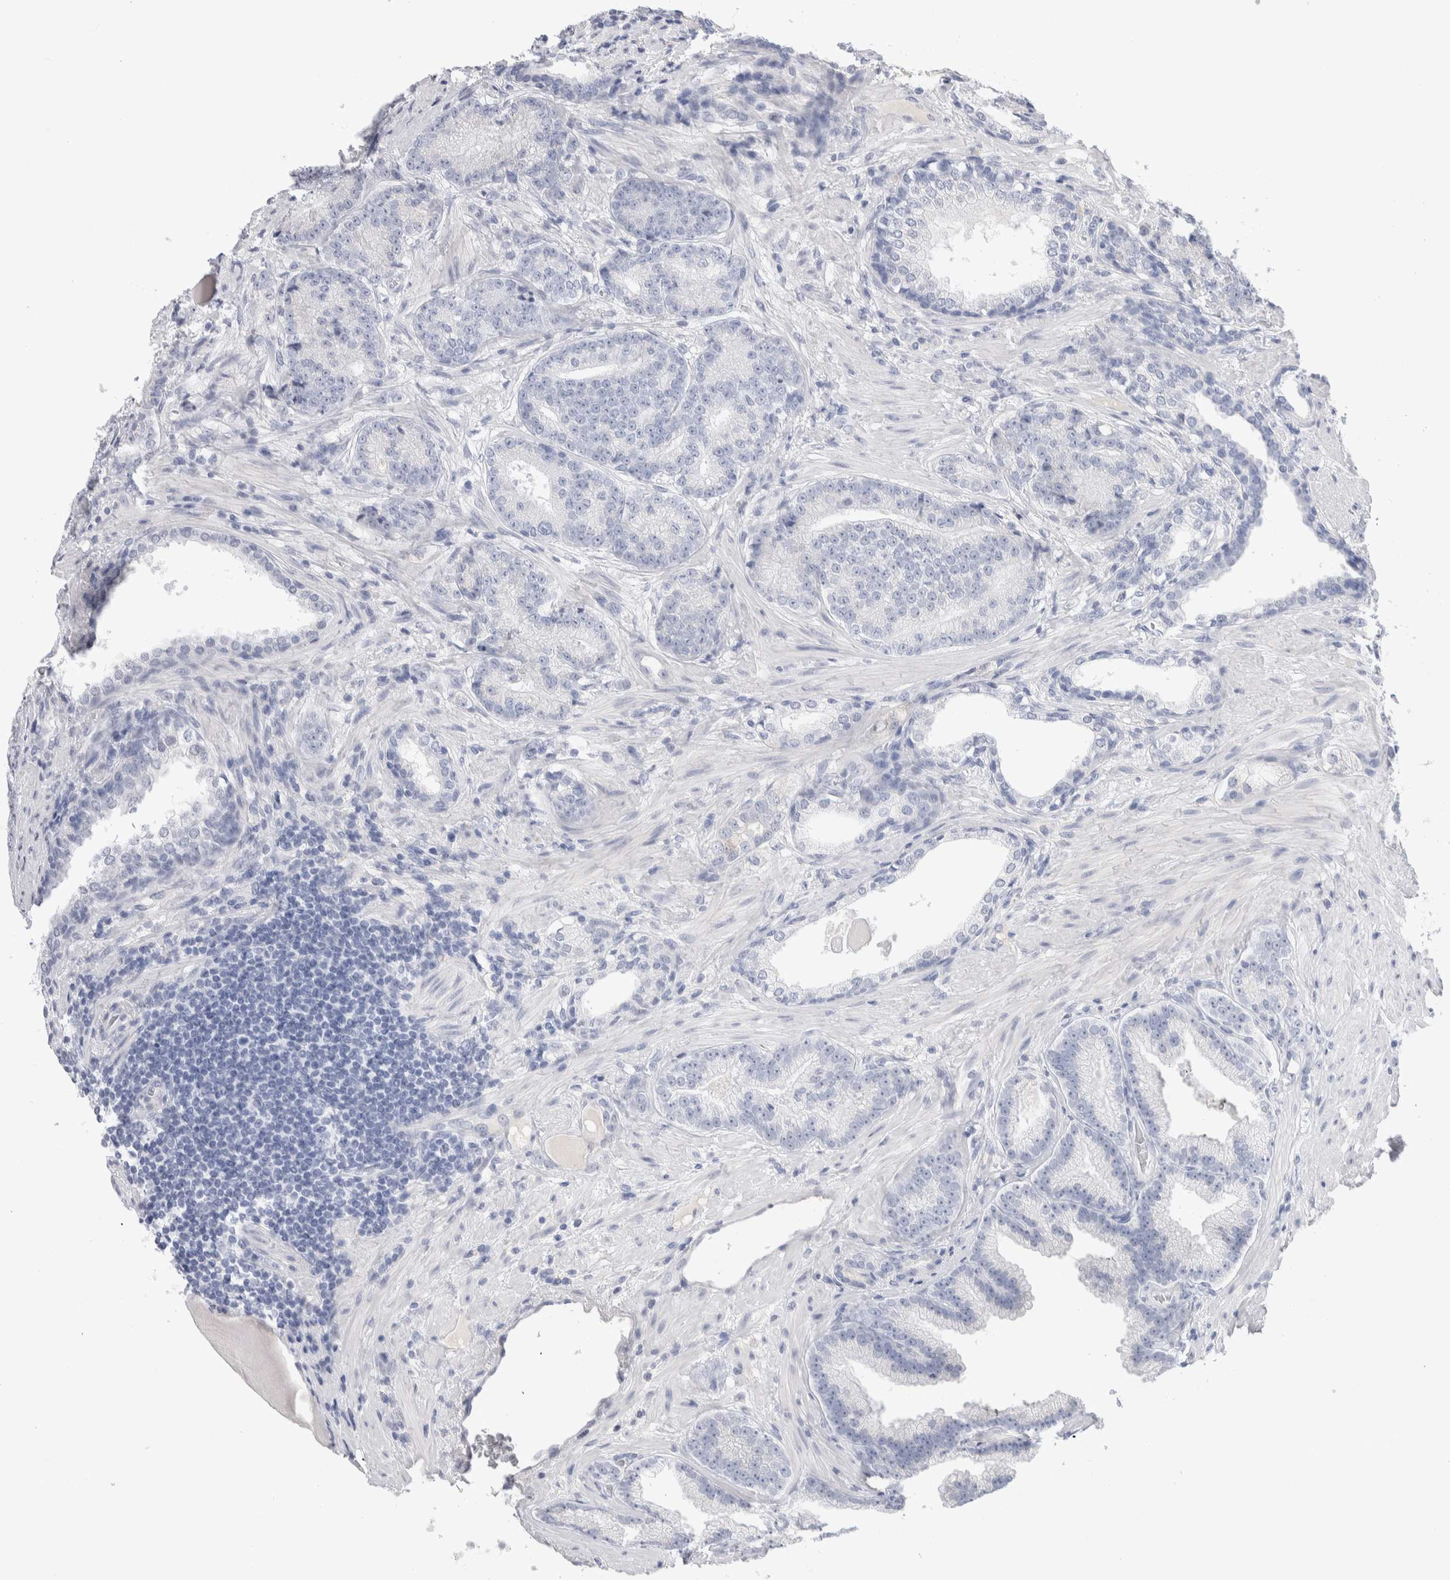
{"staining": {"intensity": "negative", "quantity": "none", "location": "none"}, "tissue": "prostate cancer", "cell_type": "Tumor cells", "image_type": "cancer", "snomed": [{"axis": "morphology", "description": "Adenocarcinoma, High grade"}, {"axis": "topography", "description": "Prostate"}], "caption": "This is an IHC photomicrograph of human prostate cancer. There is no expression in tumor cells.", "gene": "GDA", "patient": {"sex": "male", "age": 61}}